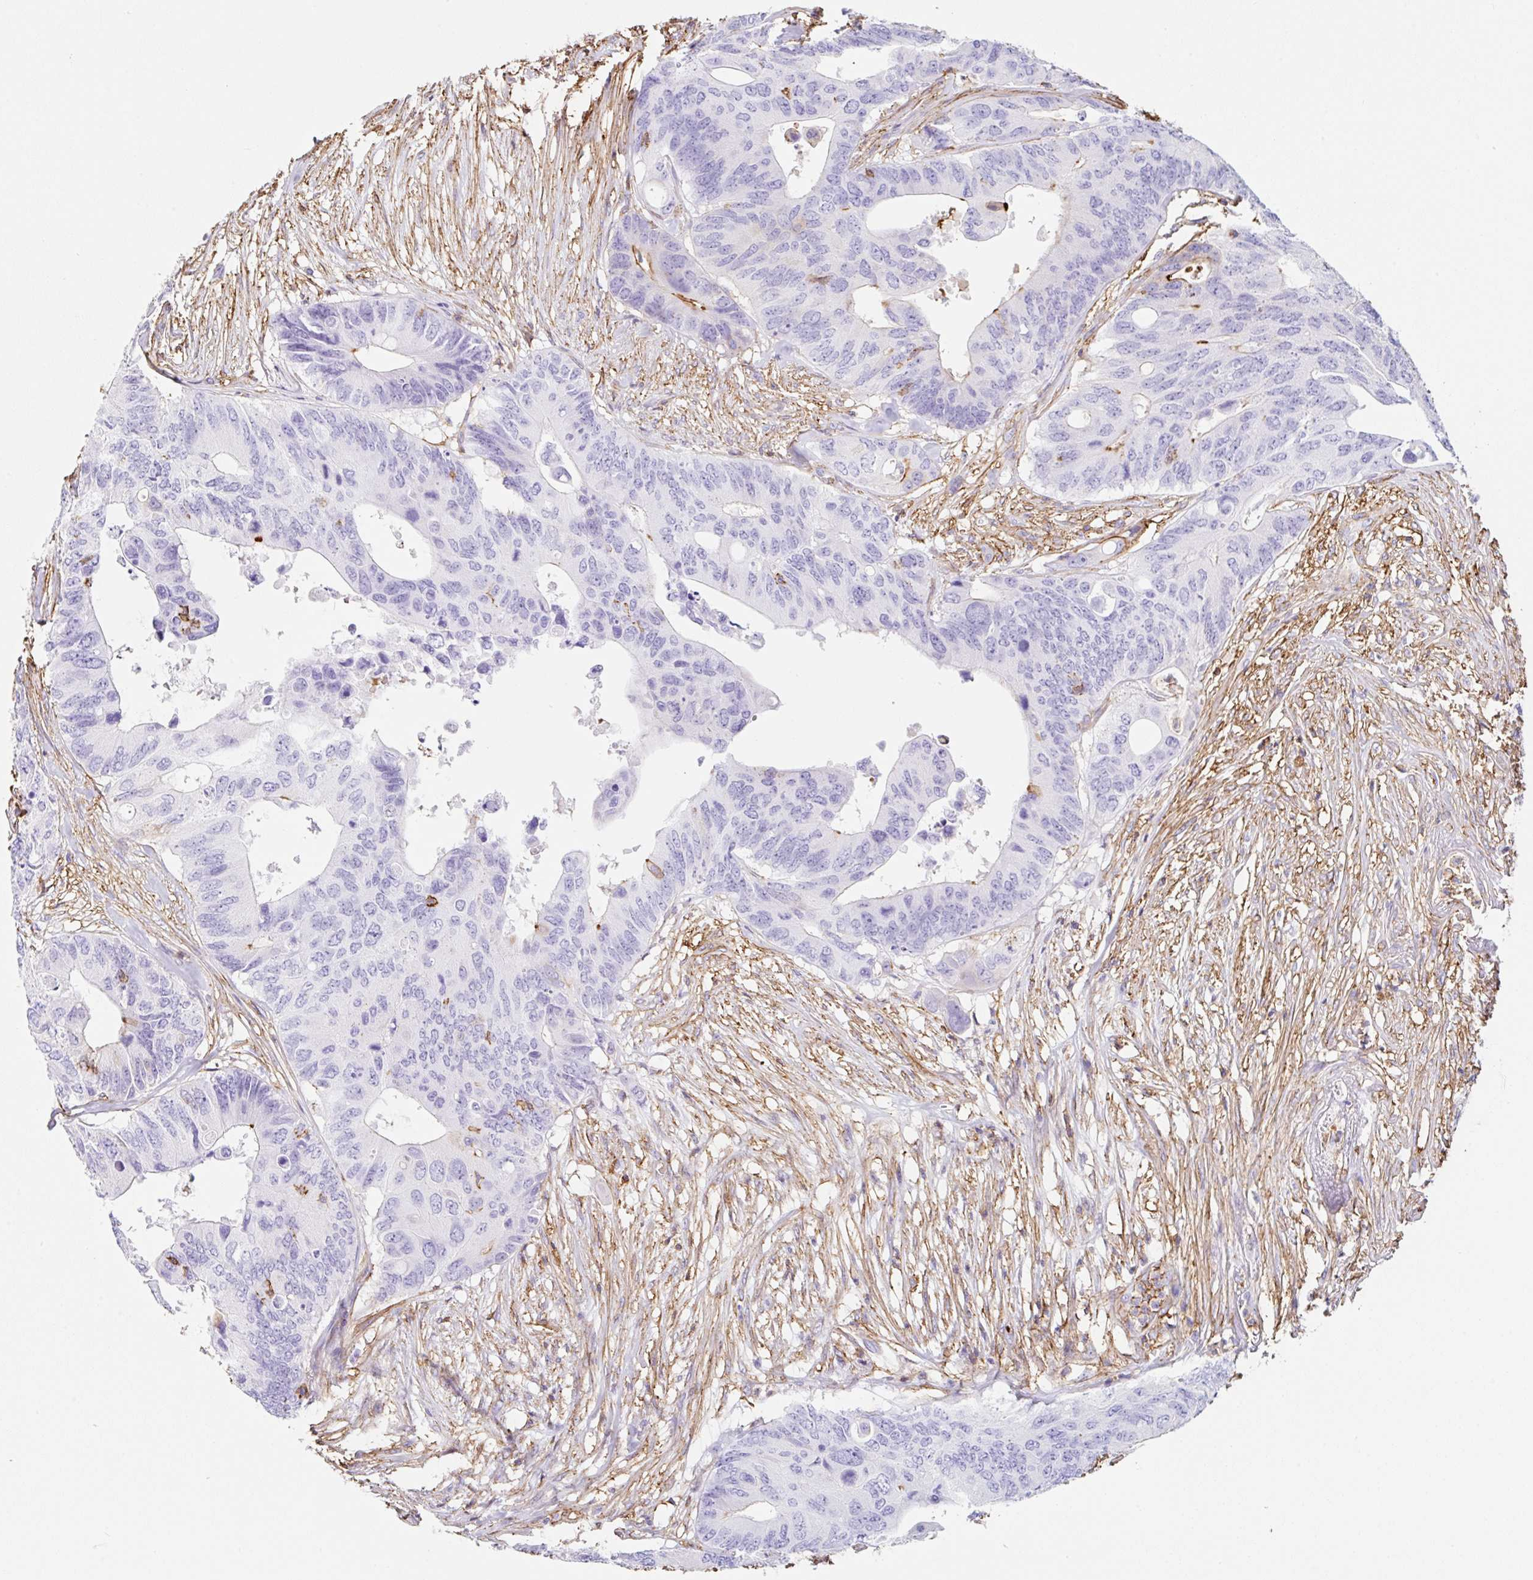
{"staining": {"intensity": "negative", "quantity": "none", "location": "none"}, "tissue": "colorectal cancer", "cell_type": "Tumor cells", "image_type": "cancer", "snomed": [{"axis": "morphology", "description": "Adenocarcinoma, NOS"}, {"axis": "topography", "description": "Colon"}], "caption": "An IHC image of adenocarcinoma (colorectal) is shown. There is no staining in tumor cells of adenocarcinoma (colorectal). (DAB (3,3'-diaminobenzidine) immunohistochemistry, high magnification).", "gene": "MTTP", "patient": {"sex": "male", "age": 71}}